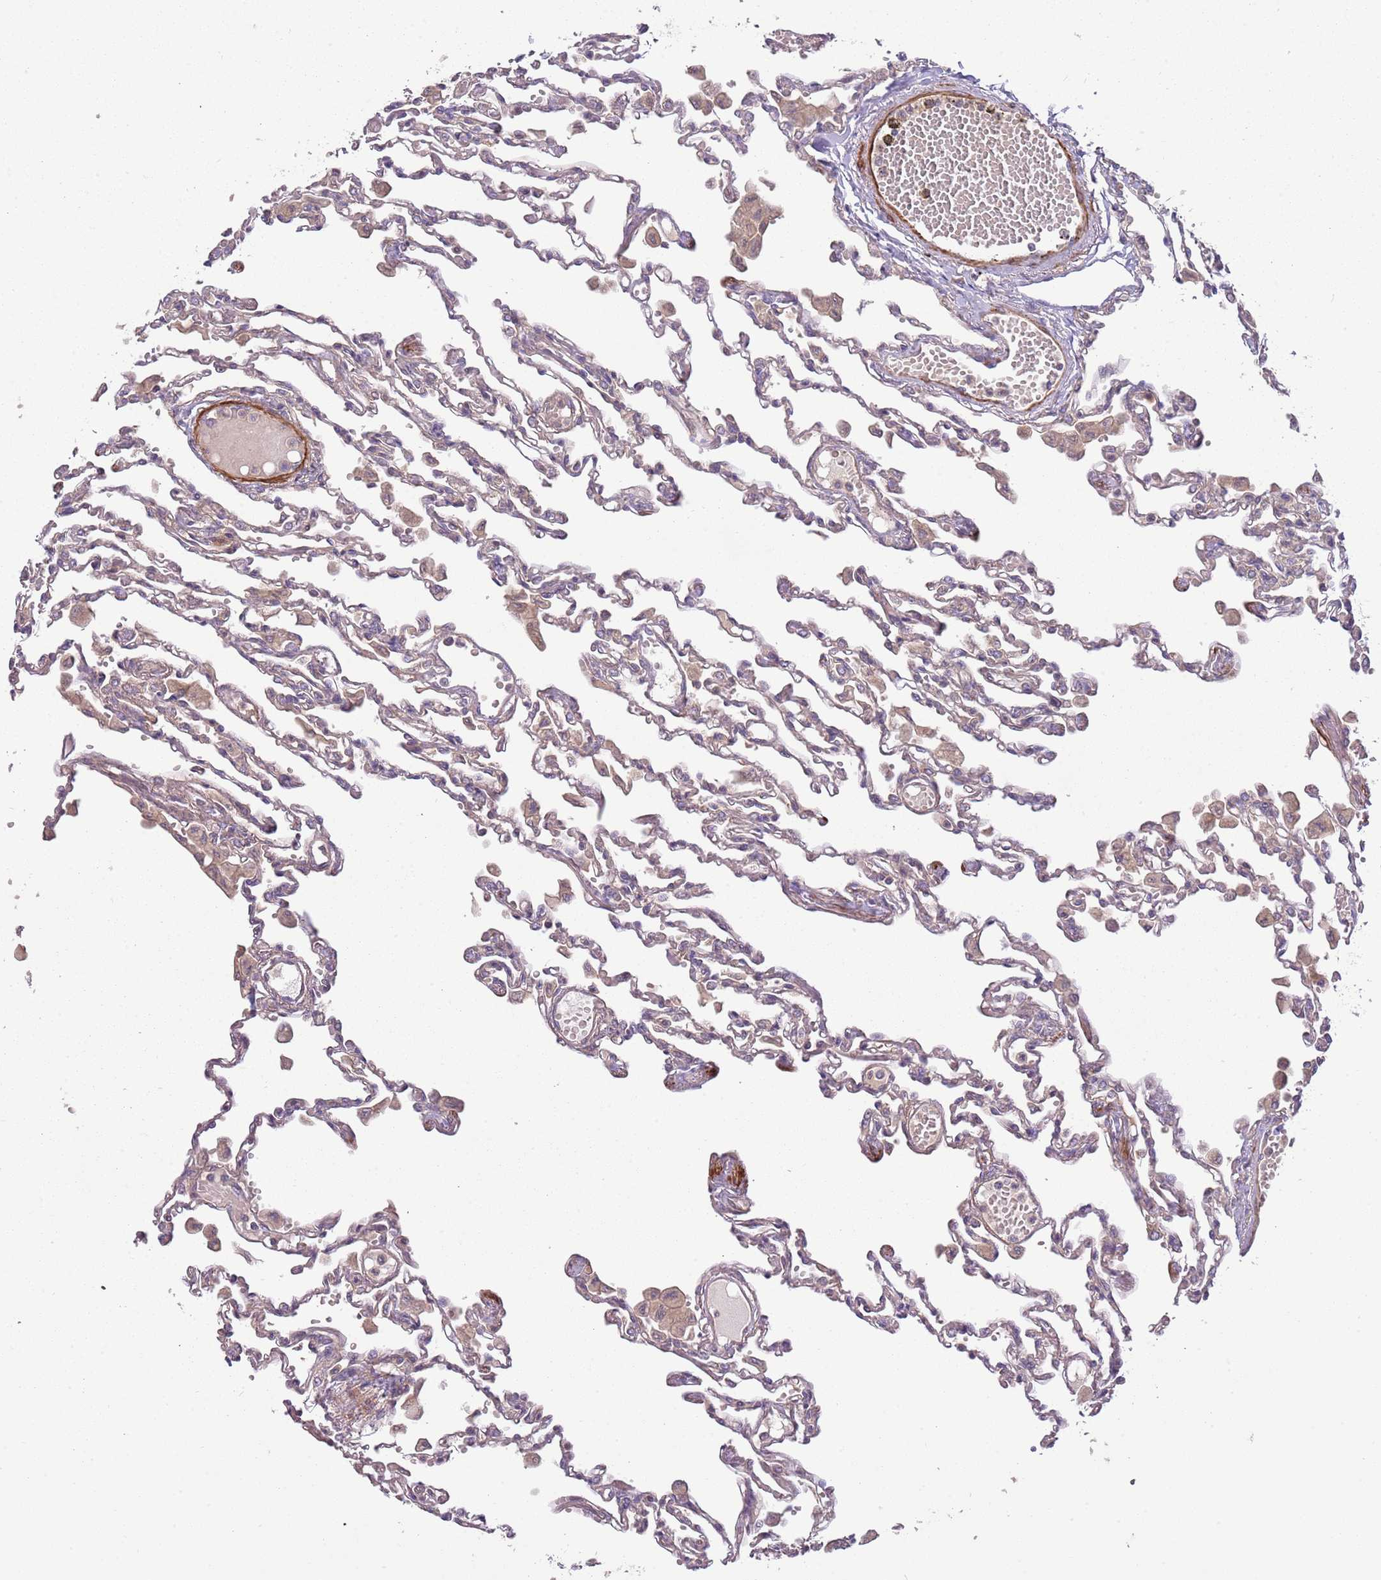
{"staining": {"intensity": "weak", "quantity": "25%-75%", "location": "cytoplasmic/membranous"}, "tissue": "lung", "cell_type": "Alveolar cells", "image_type": "normal", "snomed": [{"axis": "morphology", "description": "Normal tissue, NOS"}, {"axis": "topography", "description": "Bronchus"}, {"axis": "topography", "description": "Lung"}], "caption": "Immunohistochemical staining of unremarkable lung reveals 25%-75% levels of weak cytoplasmic/membranous protein staining in about 25%-75% of alveolar cells.", "gene": "RNF128", "patient": {"sex": "female", "age": 49}}